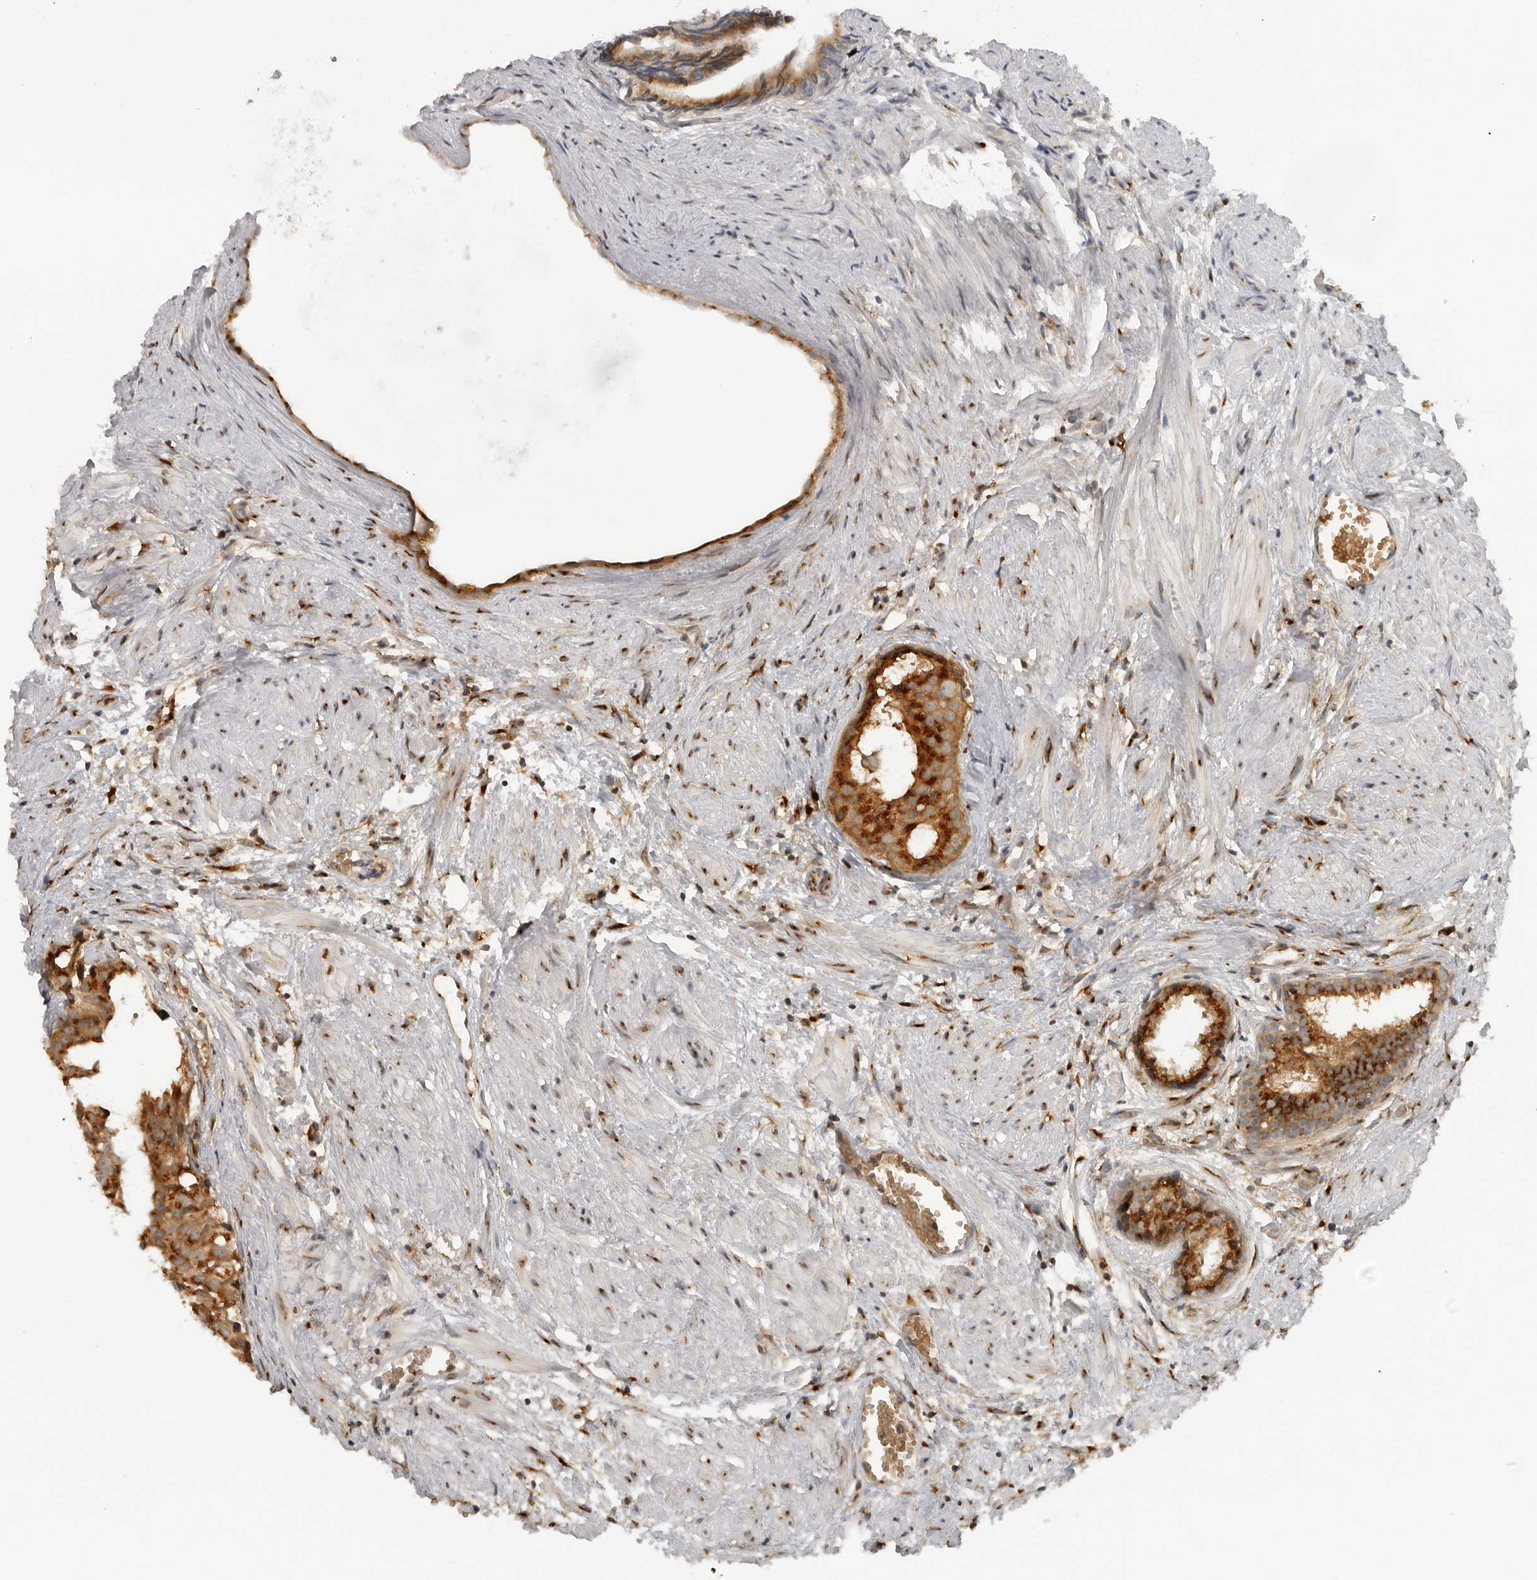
{"staining": {"intensity": "strong", "quantity": ">75%", "location": "cytoplasmic/membranous"}, "tissue": "prostate cancer", "cell_type": "Tumor cells", "image_type": "cancer", "snomed": [{"axis": "morphology", "description": "Adenocarcinoma, Low grade"}, {"axis": "topography", "description": "Prostate"}], "caption": "Immunohistochemical staining of adenocarcinoma (low-grade) (prostate) shows strong cytoplasmic/membranous protein expression in about >75% of tumor cells.", "gene": "COPA", "patient": {"sex": "male", "age": 88}}